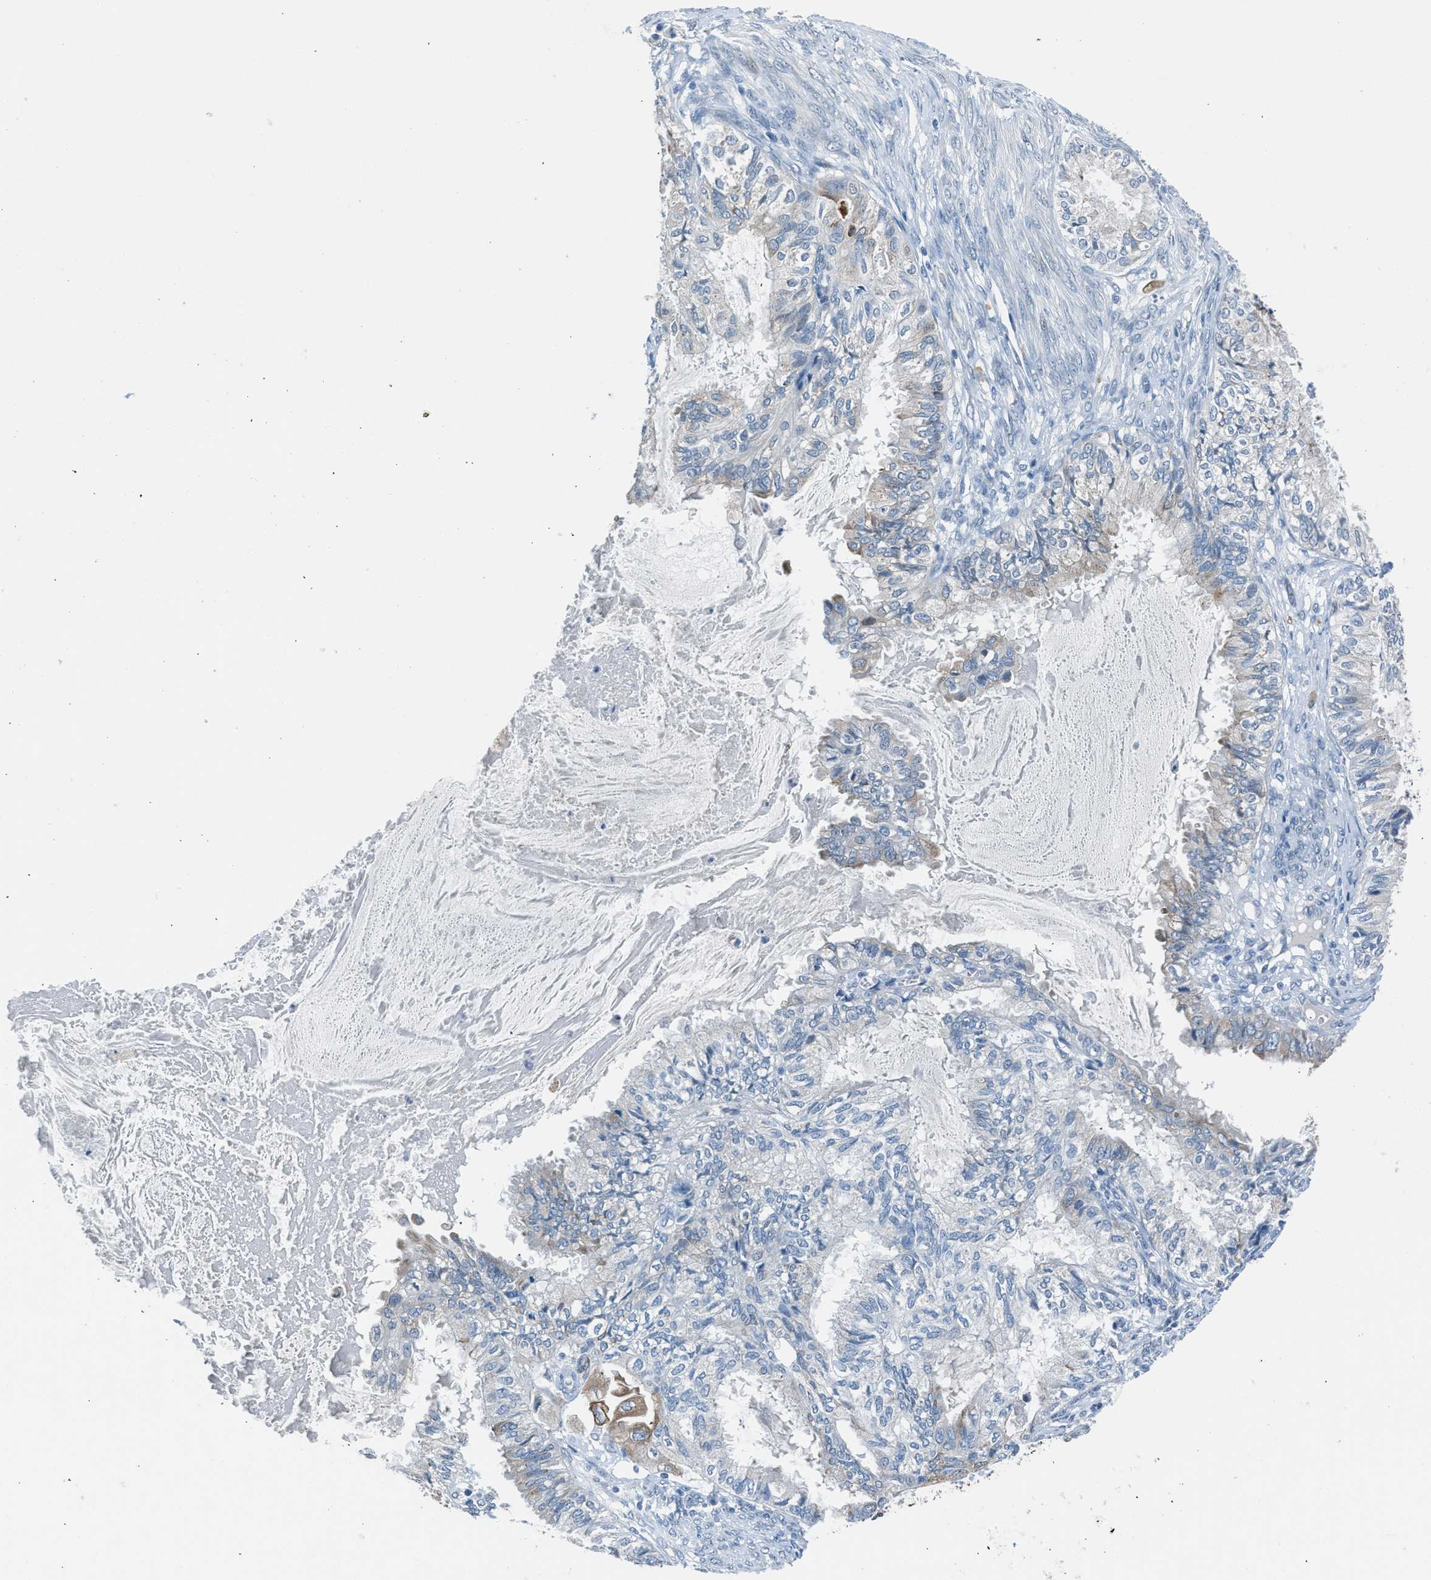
{"staining": {"intensity": "moderate", "quantity": "<25%", "location": "cytoplasmic/membranous"}, "tissue": "cervical cancer", "cell_type": "Tumor cells", "image_type": "cancer", "snomed": [{"axis": "morphology", "description": "Normal tissue, NOS"}, {"axis": "morphology", "description": "Adenocarcinoma, NOS"}, {"axis": "topography", "description": "Cervix"}, {"axis": "topography", "description": "Endometrium"}], "caption": "Cervical adenocarcinoma stained with a protein marker reveals moderate staining in tumor cells.", "gene": "RNF41", "patient": {"sex": "female", "age": 86}}